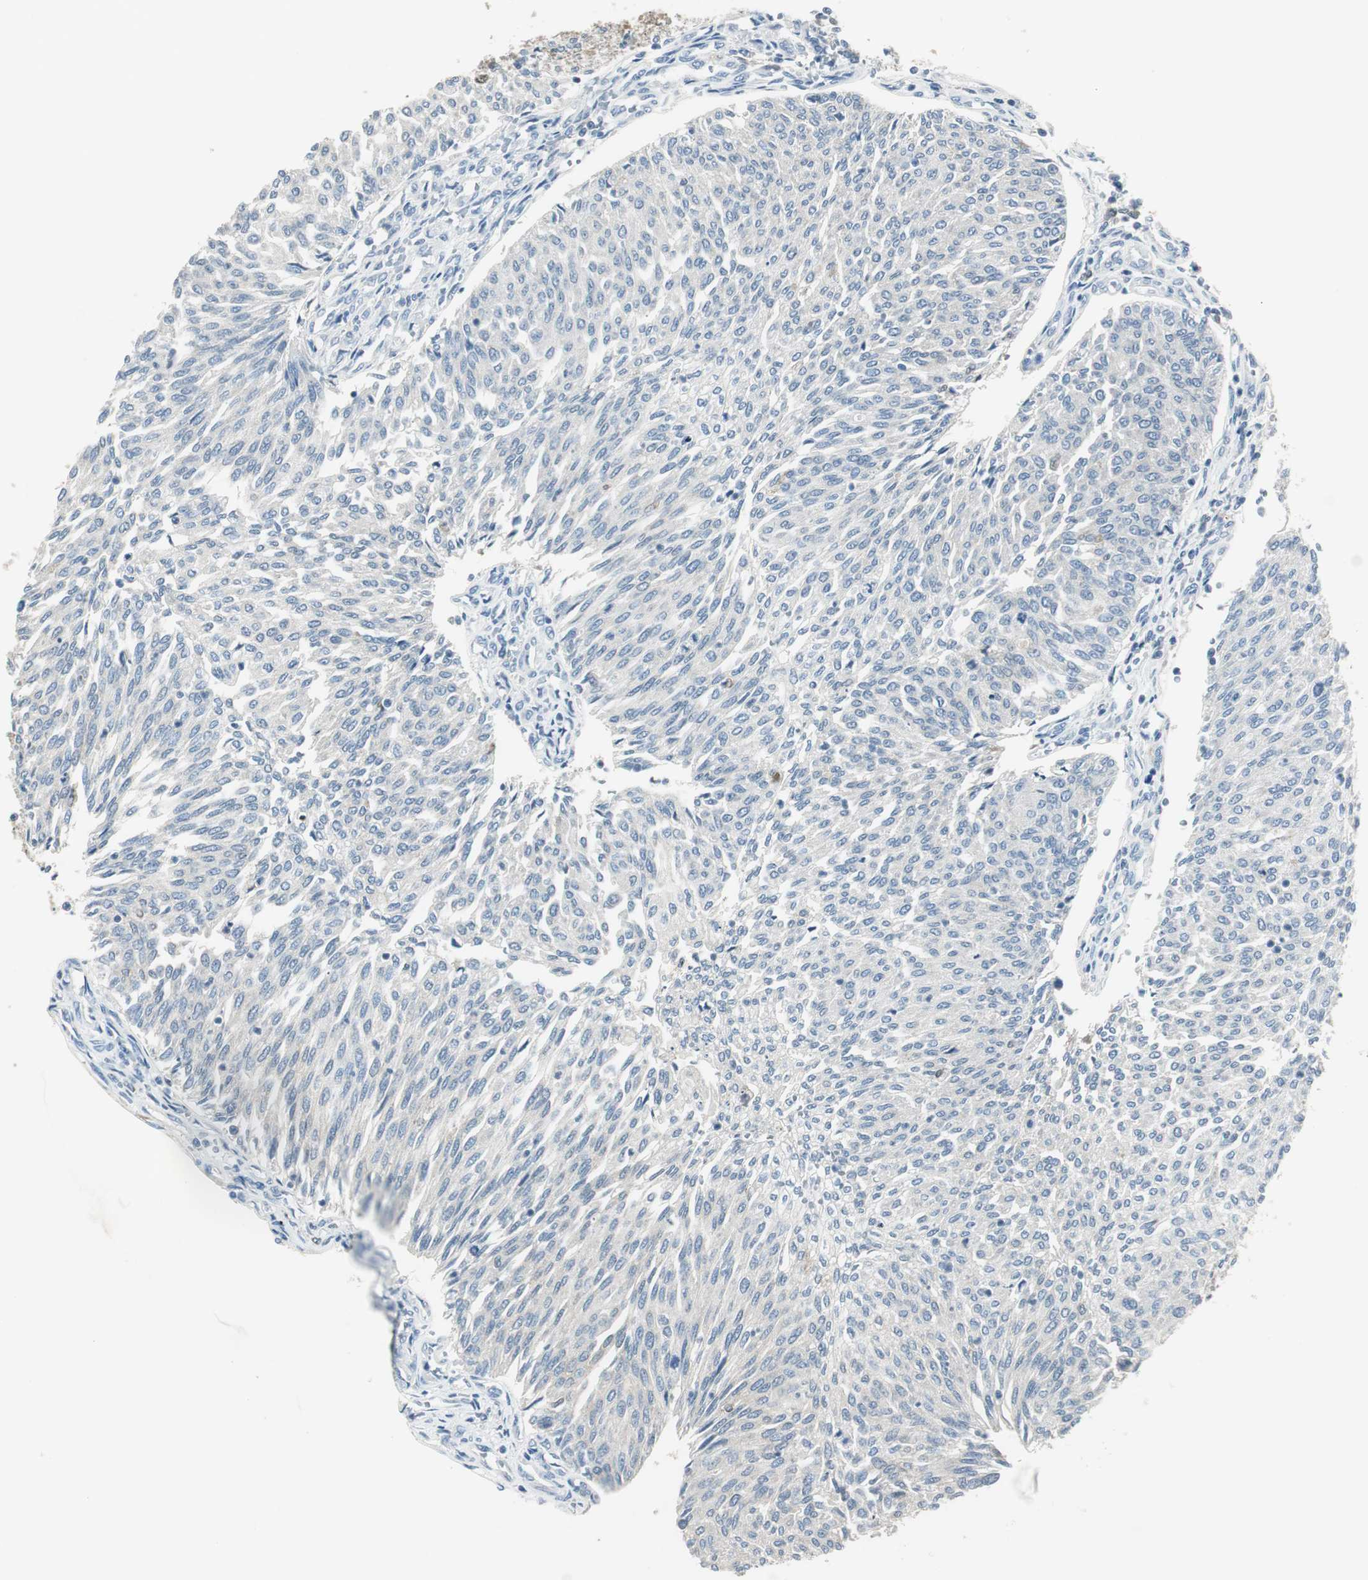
{"staining": {"intensity": "negative", "quantity": "none", "location": "none"}, "tissue": "urothelial cancer", "cell_type": "Tumor cells", "image_type": "cancer", "snomed": [{"axis": "morphology", "description": "Urothelial carcinoma, Low grade"}, {"axis": "topography", "description": "Urinary bladder"}], "caption": "Tumor cells are negative for protein expression in human urothelial cancer.", "gene": "MSTO1", "patient": {"sex": "female", "age": 79}}